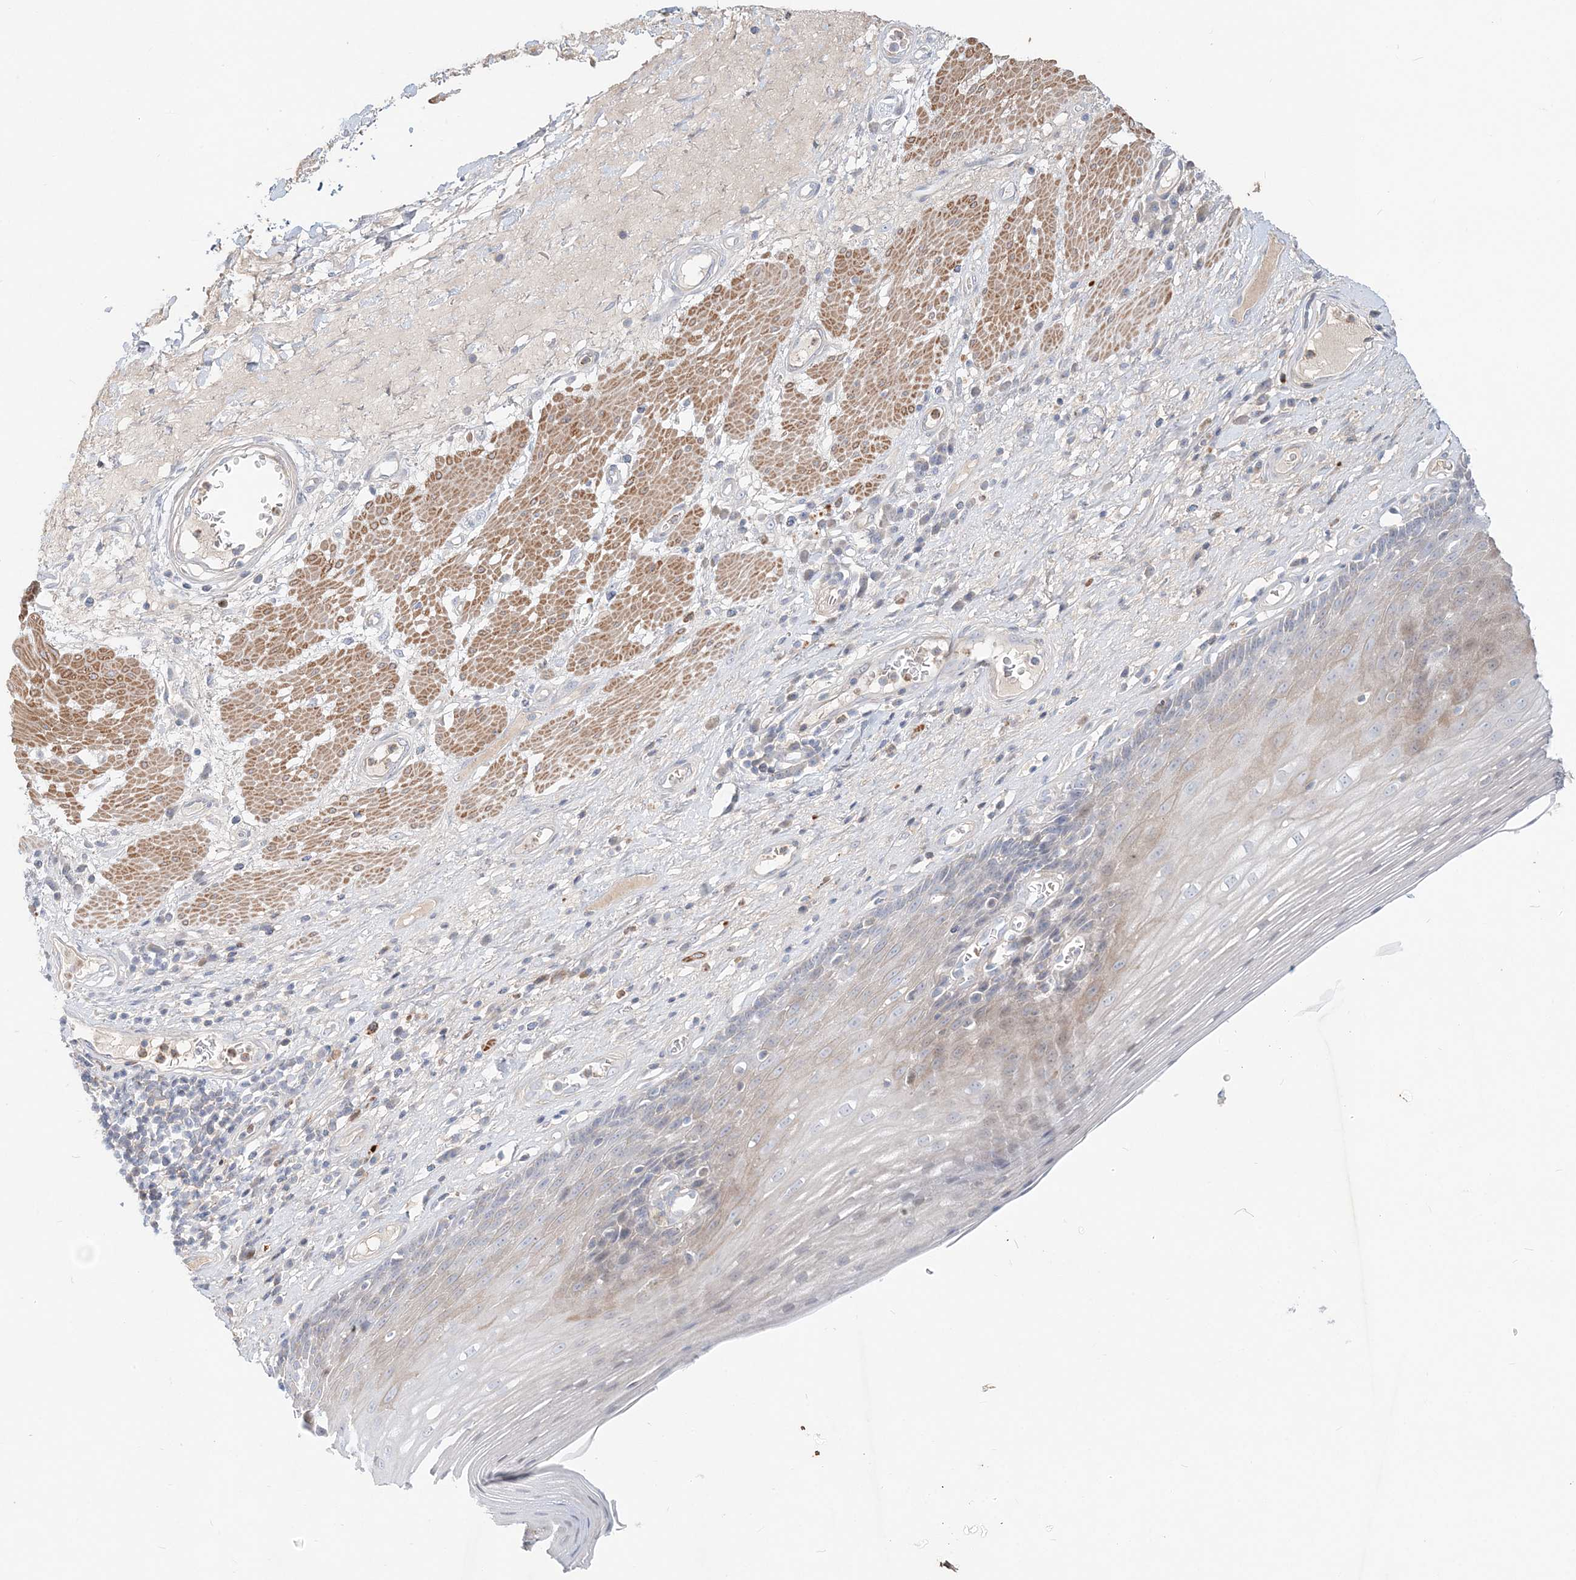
{"staining": {"intensity": "weak", "quantity": "<25%", "location": "cytoplasmic/membranous"}, "tissue": "esophagus", "cell_type": "Squamous epithelial cells", "image_type": "normal", "snomed": [{"axis": "morphology", "description": "Normal tissue, NOS"}, {"axis": "topography", "description": "Esophagus"}], "caption": "Immunohistochemical staining of normal esophagus demonstrates no significant expression in squamous epithelial cells.", "gene": "DNAH5", "patient": {"sex": "male", "age": 62}}